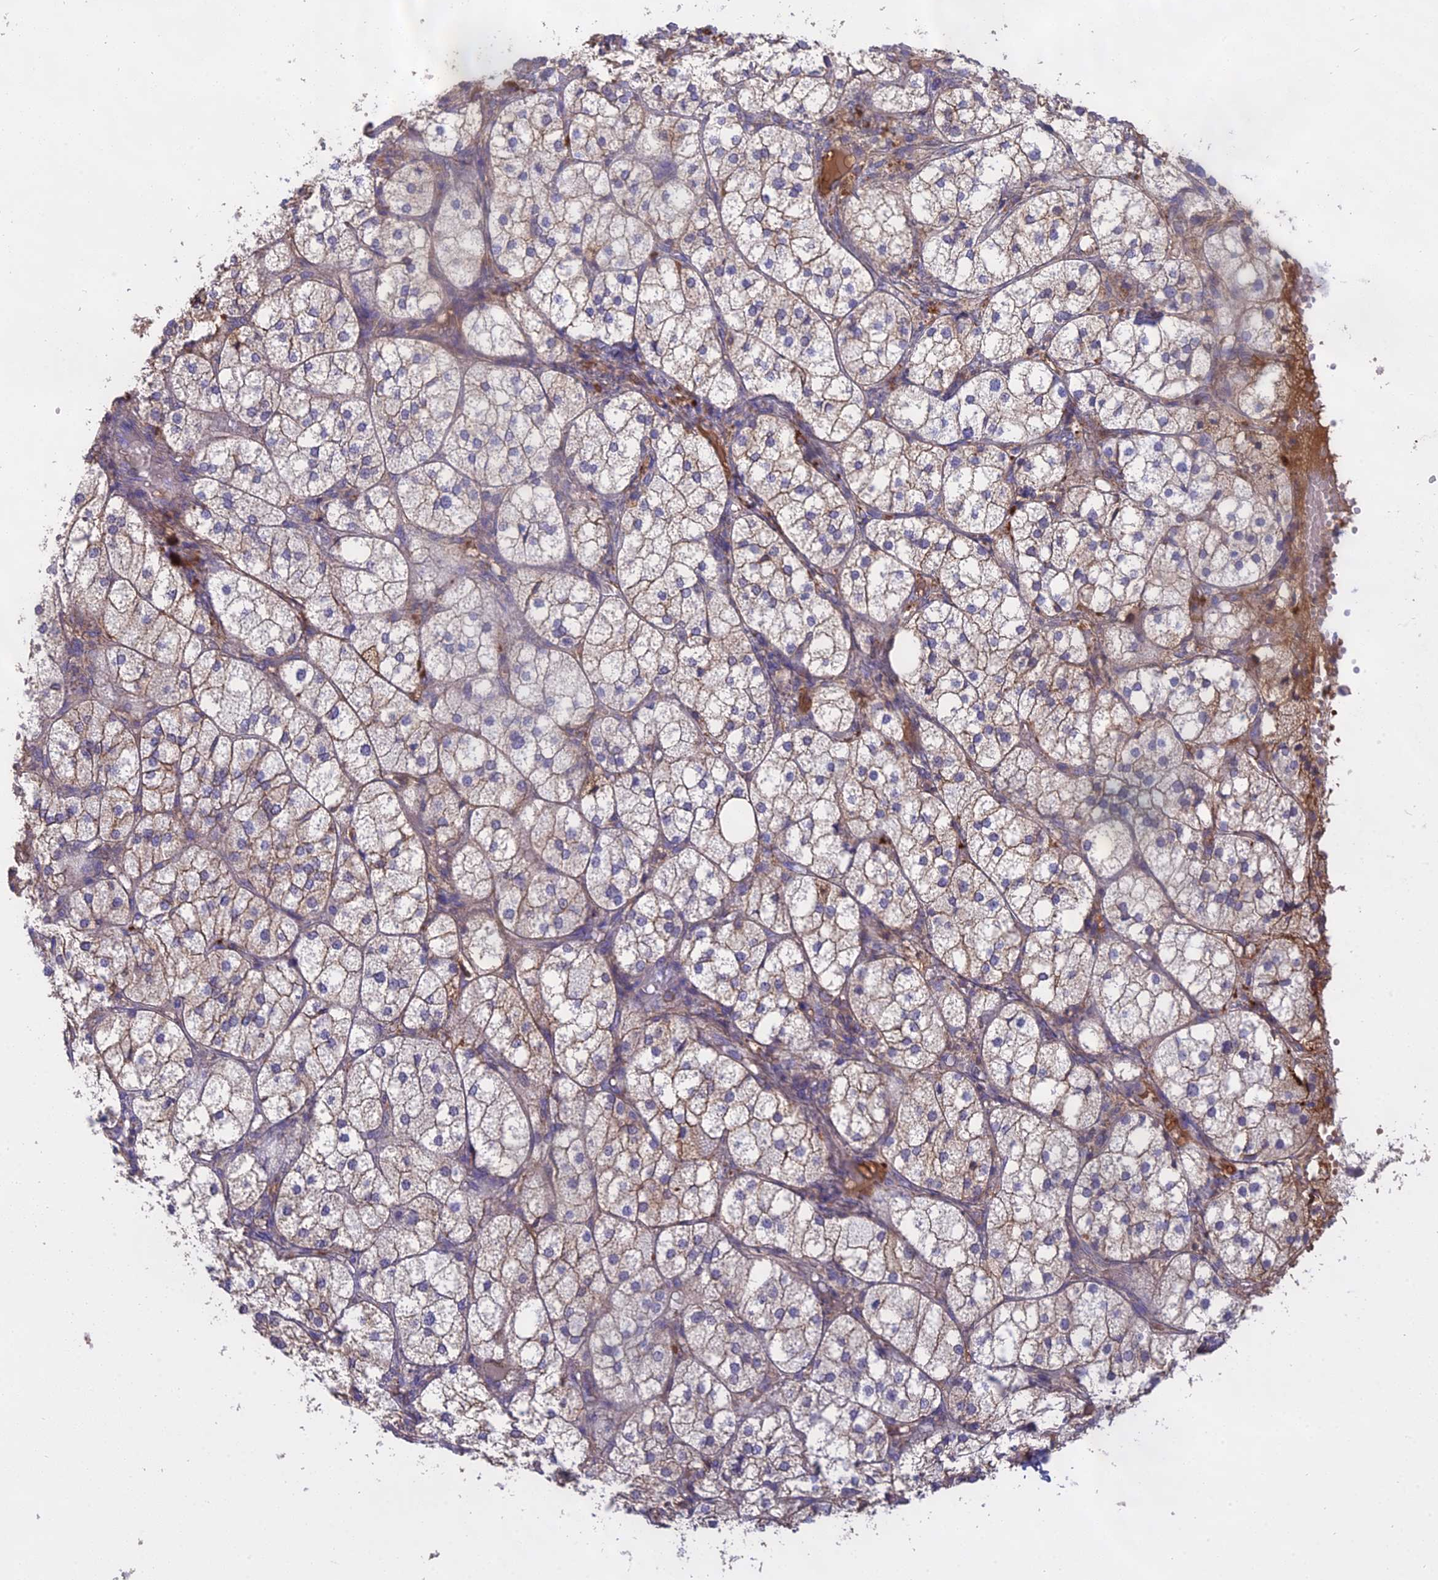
{"staining": {"intensity": "moderate", "quantity": "25%-75%", "location": "cytoplasmic/membranous"}, "tissue": "adrenal gland", "cell_type": "Glandular cells", "image_type": "normal", "snomed": [{"axis": "morphology", "description": "Normal tissue, NOS"}, {"axis": "topography", "description": "Adrenal gland"}], "caption": "This photomicrograph exhibits immunohistochemistry (IHC) staining of benign human adrenal gland, with medium moderate cytoplasmic/membranous expression in approximately 25%-75% of glandular cells.", "gene": "CFAP119", "patient": {"sex": "female", "age": 61}}